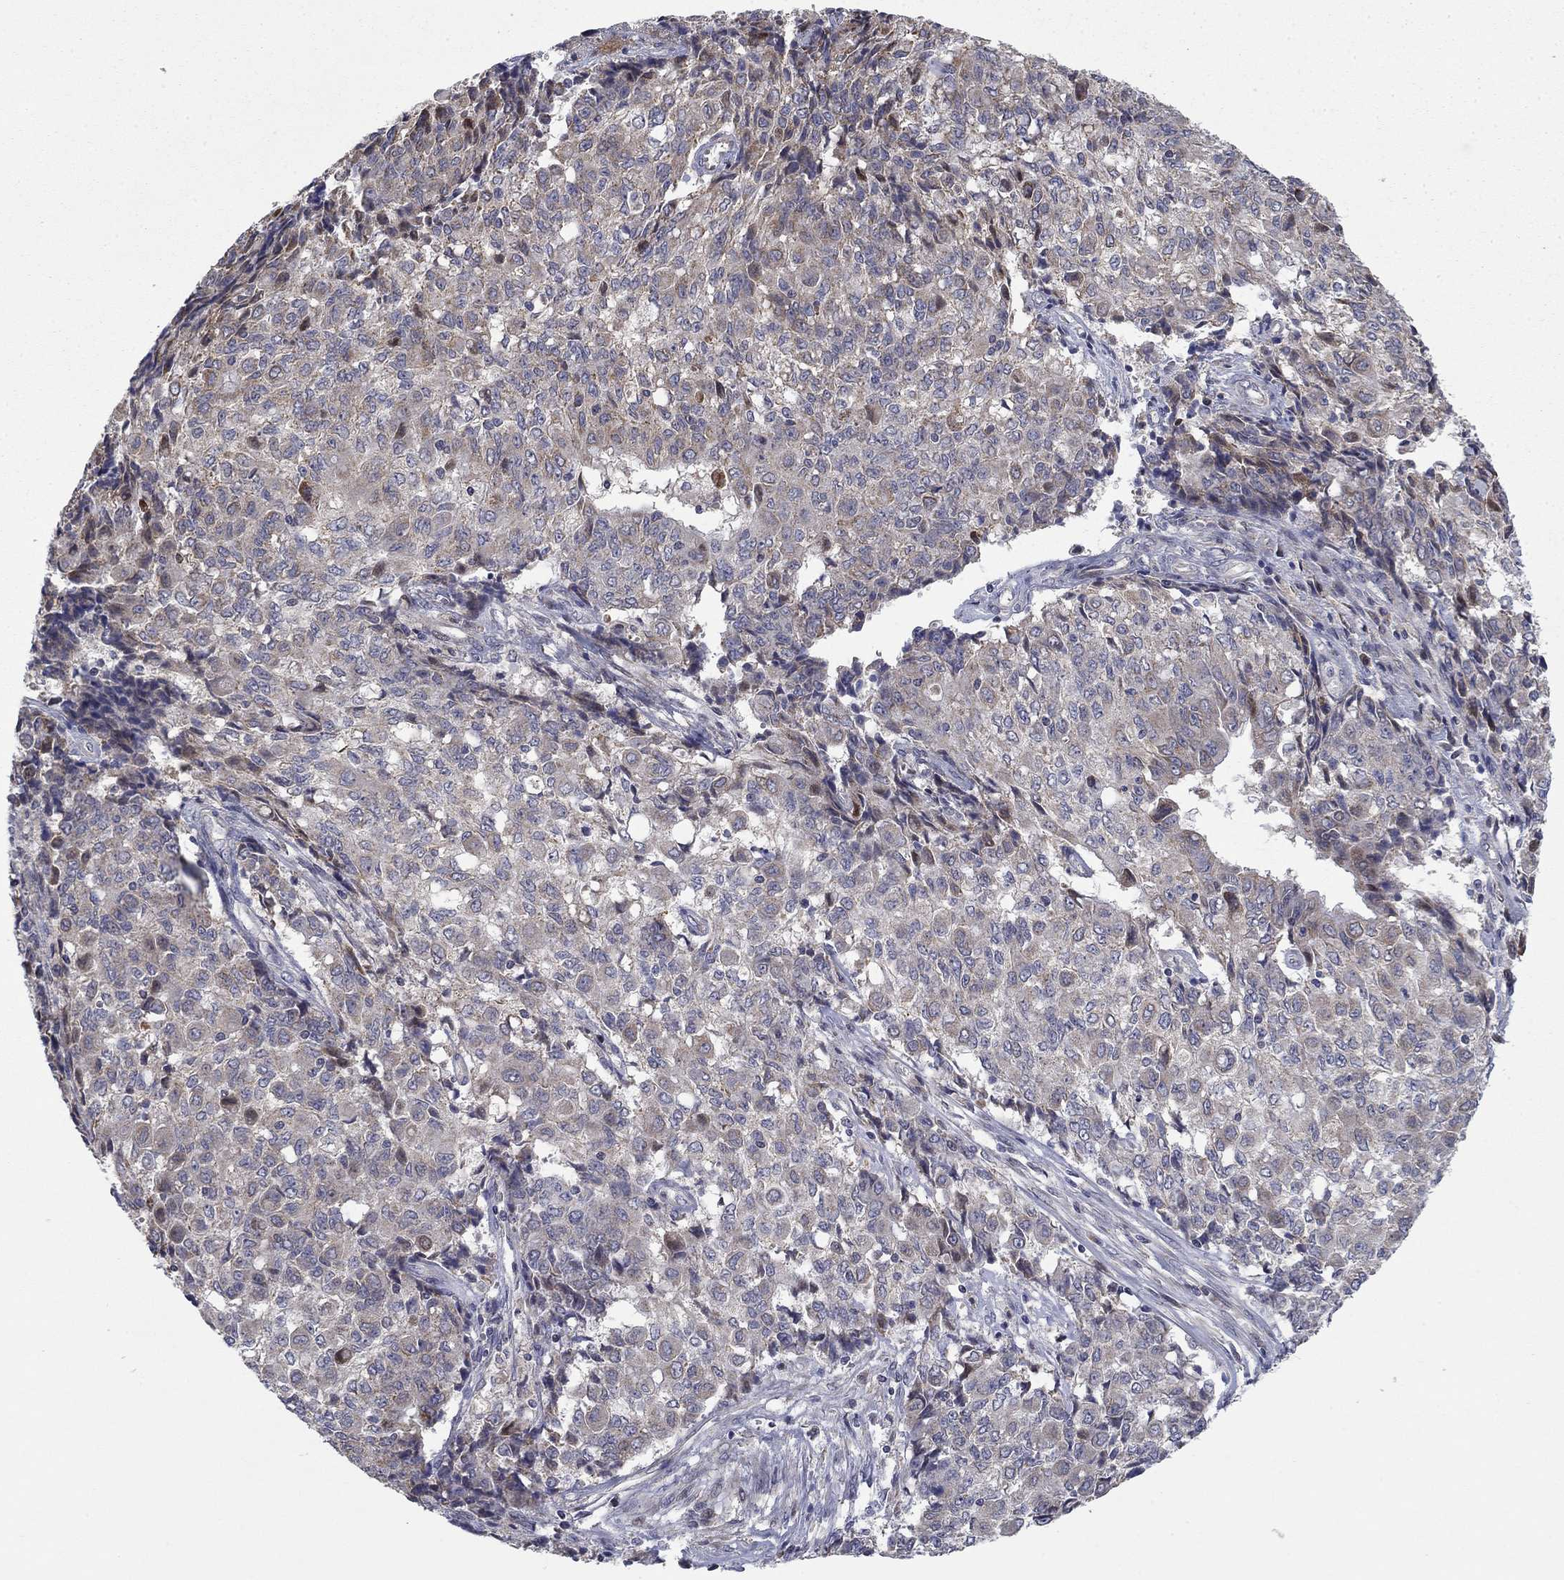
{"staining": {"intensity": "moderate", "quantity": "<25%", "location": "cytoplasmic/membranous"}, "tissue": "ovarian cancer", "cell_type": "Tumor cells", "image_type": "cancer", "snomed": [{"axis": "morphology", "description": "Carcinoma, endometroid"}, {"axis": "topography", "description": "Ovary"}], "caption": "An immunohistochemistry image of tumor tissue is shown. Protein staining in brown shows moderate cytoplasmic/membranous positivity in endometroid carcinoma (ovarian) within tumor cells.", "gene": "MMAA", "patient": {"sex": "female", "age": 42}}